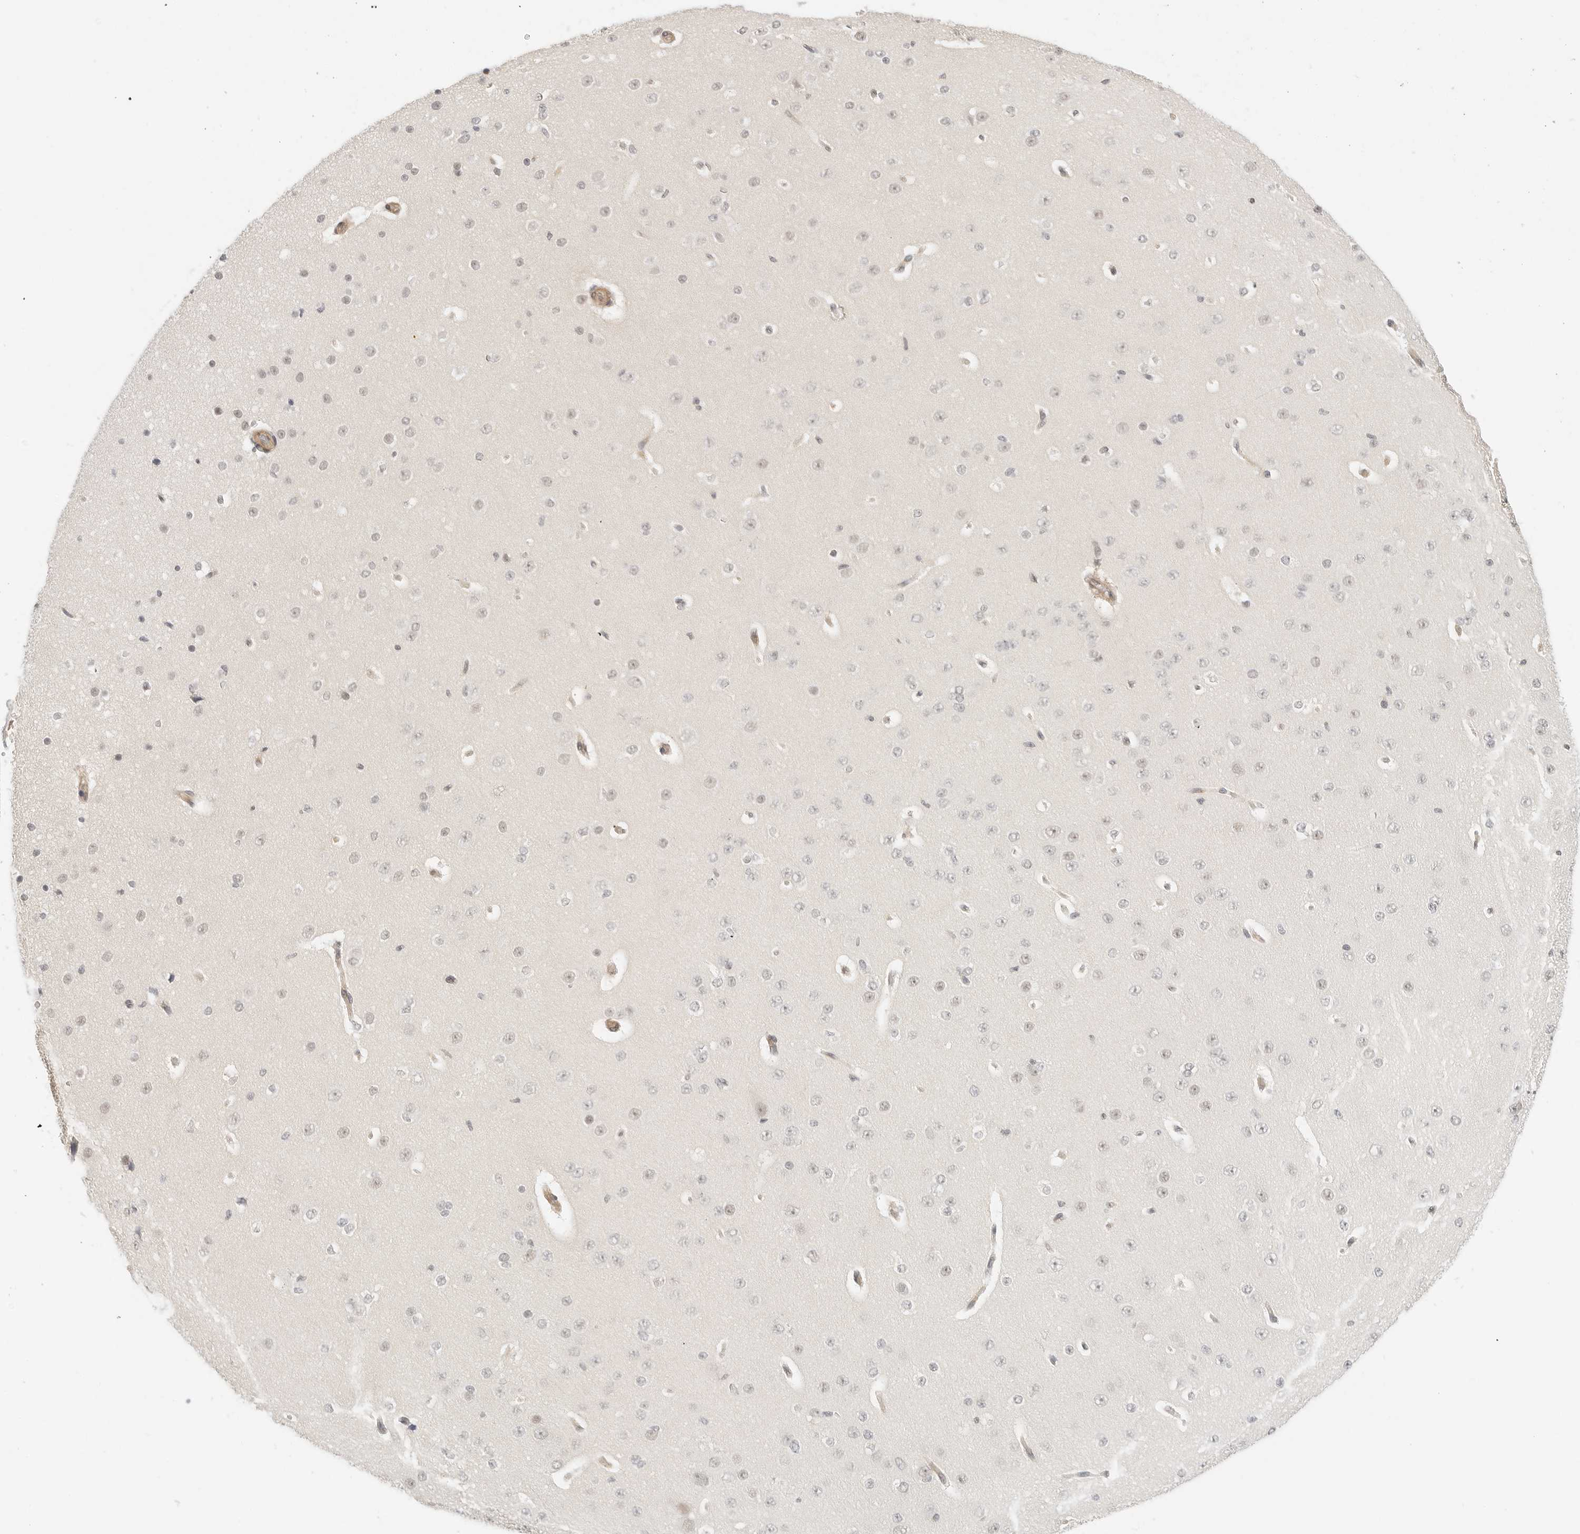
{"staining": {"intensity": "weak", "quantity": "25%-75%", "location": "cytoplasmic/membranous"}, "tissue": "cerebral cortex", "cell_type": "Endothelial cells", "image_type": "normal", "snomed": [{"axis": "morphology", "description": "Normal tissue, NOS"}, {"axis": "morphology", "description": "Developmental malformation"}, {"axis": "topography", "description": "Cerebral cortex"}], "caption": "Cerebral cortex stained with immunohistochemistry (IHC) shows weak cytoplasmic/membranous expression in approximately 25%-75% of endothelial cells.", "gene": "TEKT2", "patient": {"sex": "female", "age": 30}}